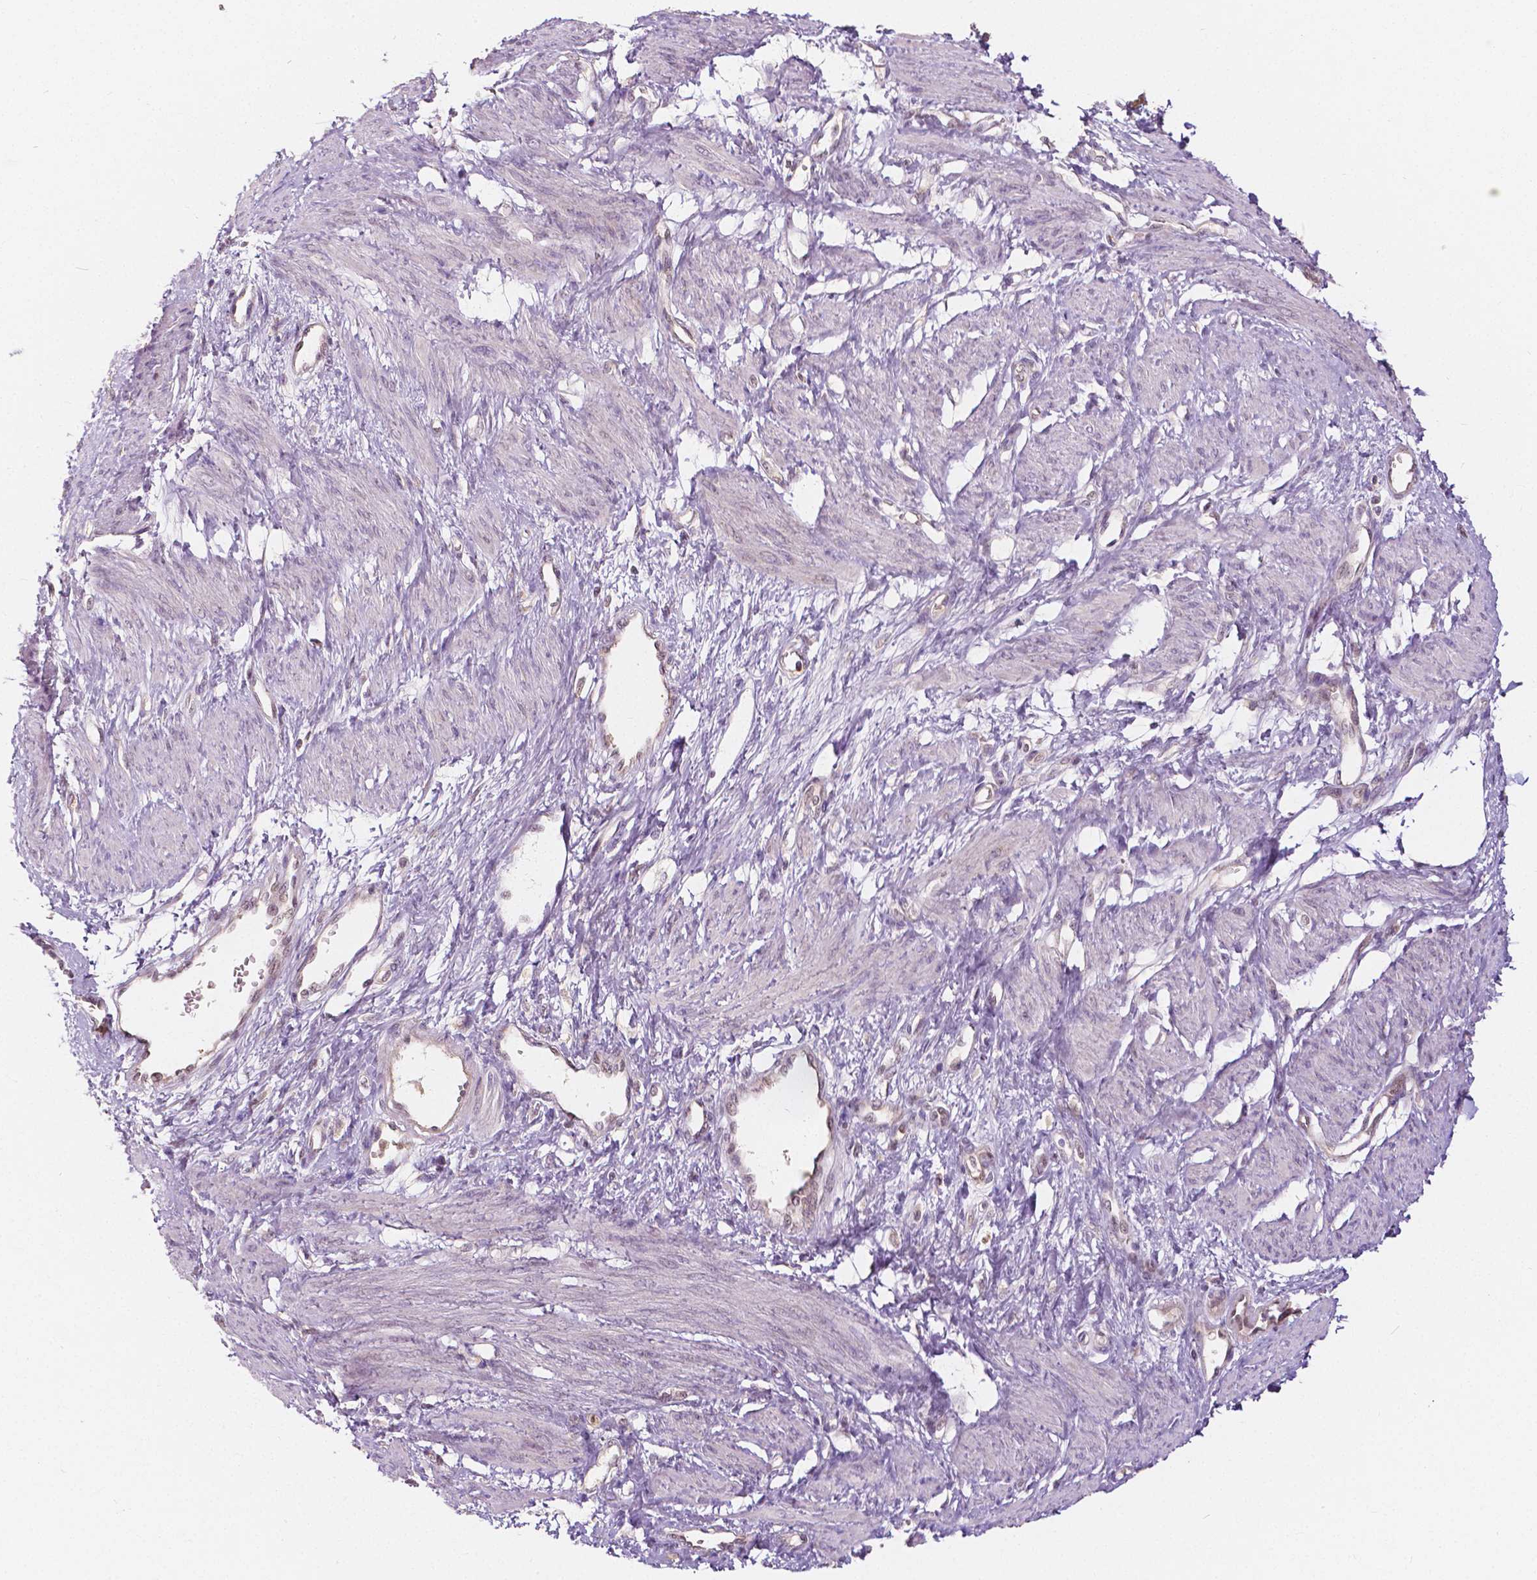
{"staining": {"intensity": "negative", "quantity": "none", "location": "none"}, "tissue": "smooth muscle", "cell_type": "Smooth muscle cells", "image_type": "normal", "snomed": [{"axis": "morphology", "description": "Normal tissue, NOS"}, {"axis": "topography", "description": "Smooth muscle"}, {"axis": "topography", "description": "Uterus"}], "caption": "The IHC micrograph has no significant positivity in smooth muscle cells of smooth muscle. Nuclei are stained in blue.", "gene": "NAPRT", "patient": {"sex": "female", "age": 39}}